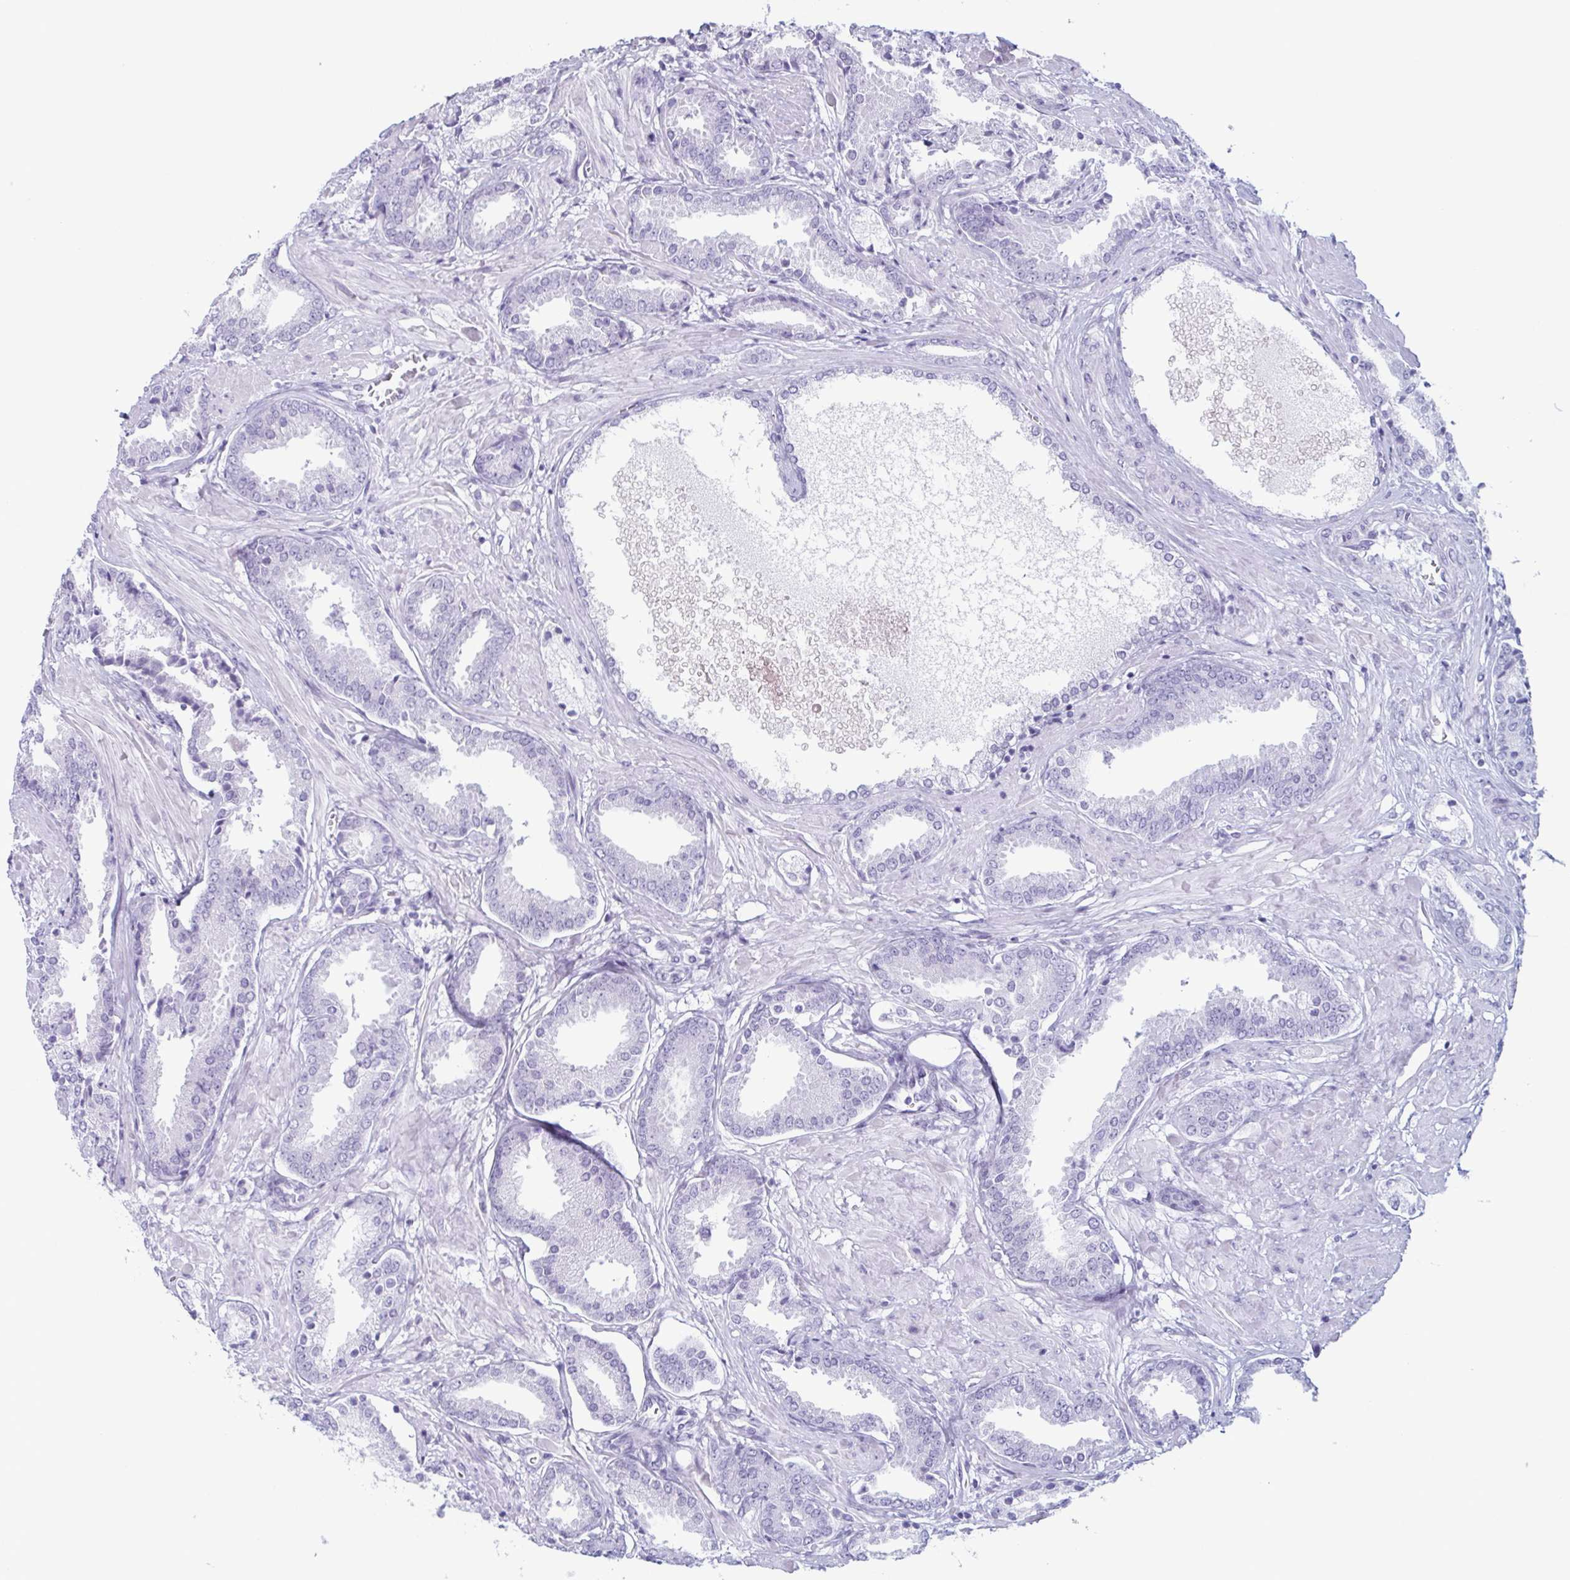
{"staining": {"intensity": "negative", "quantity": "none", "location": "none"}, "tissue": "prostate cancer", "cell_type": "Tumor cells", "image_type": "cancer", "snomed": [{"axis": "morphology", "description": "Adenocarcinoma, High grade"}, {"axis": "topography", "description": "Prostate"}], "caption": "High-grade adenocarcinoma (prostate) stained for a protein using IHC exhibits no positivity tumor cells.", "gene": "ENKUR", "patient": {"sex": "male", "age": 56}}